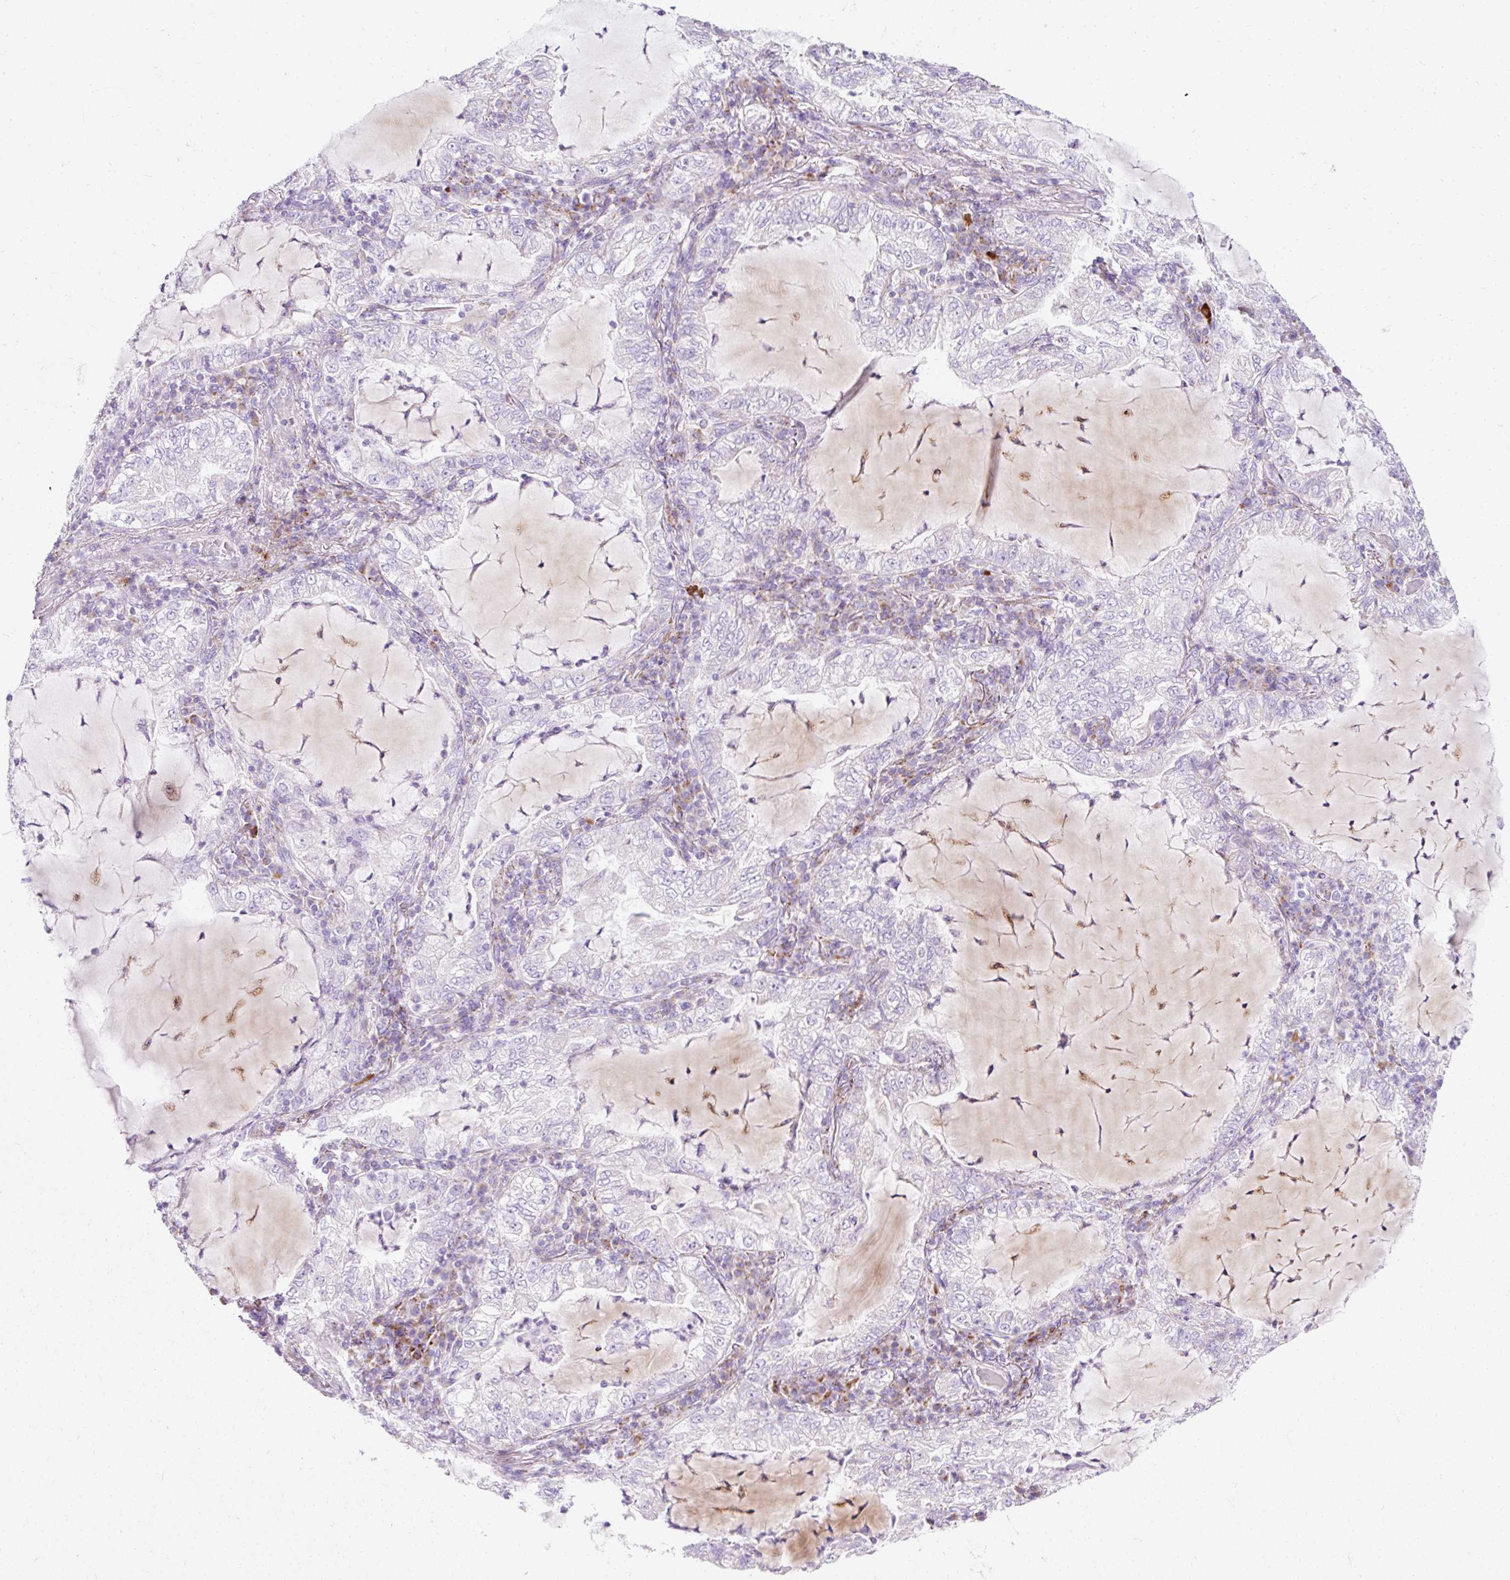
{"staining": {"intensity": "negative", "quantity": "none", "location": "none"}, "tissue": "lung cancer", "cell_type": "Tumor cells", "image_type": "cancer", "snomed": [{"axis": "morphology", "description": "Adenocarcinoma, NOS"}, {"axis": "topography", "description": "Lung"}], "caption": "An immunohistochemistry photomicrograph of lung adenocarcinoma is shown. There is no staining in tumor cells of lung adenocarcinoma.", "gene": "PLPP2", "patient": {"sex": "female", "age": 73}}